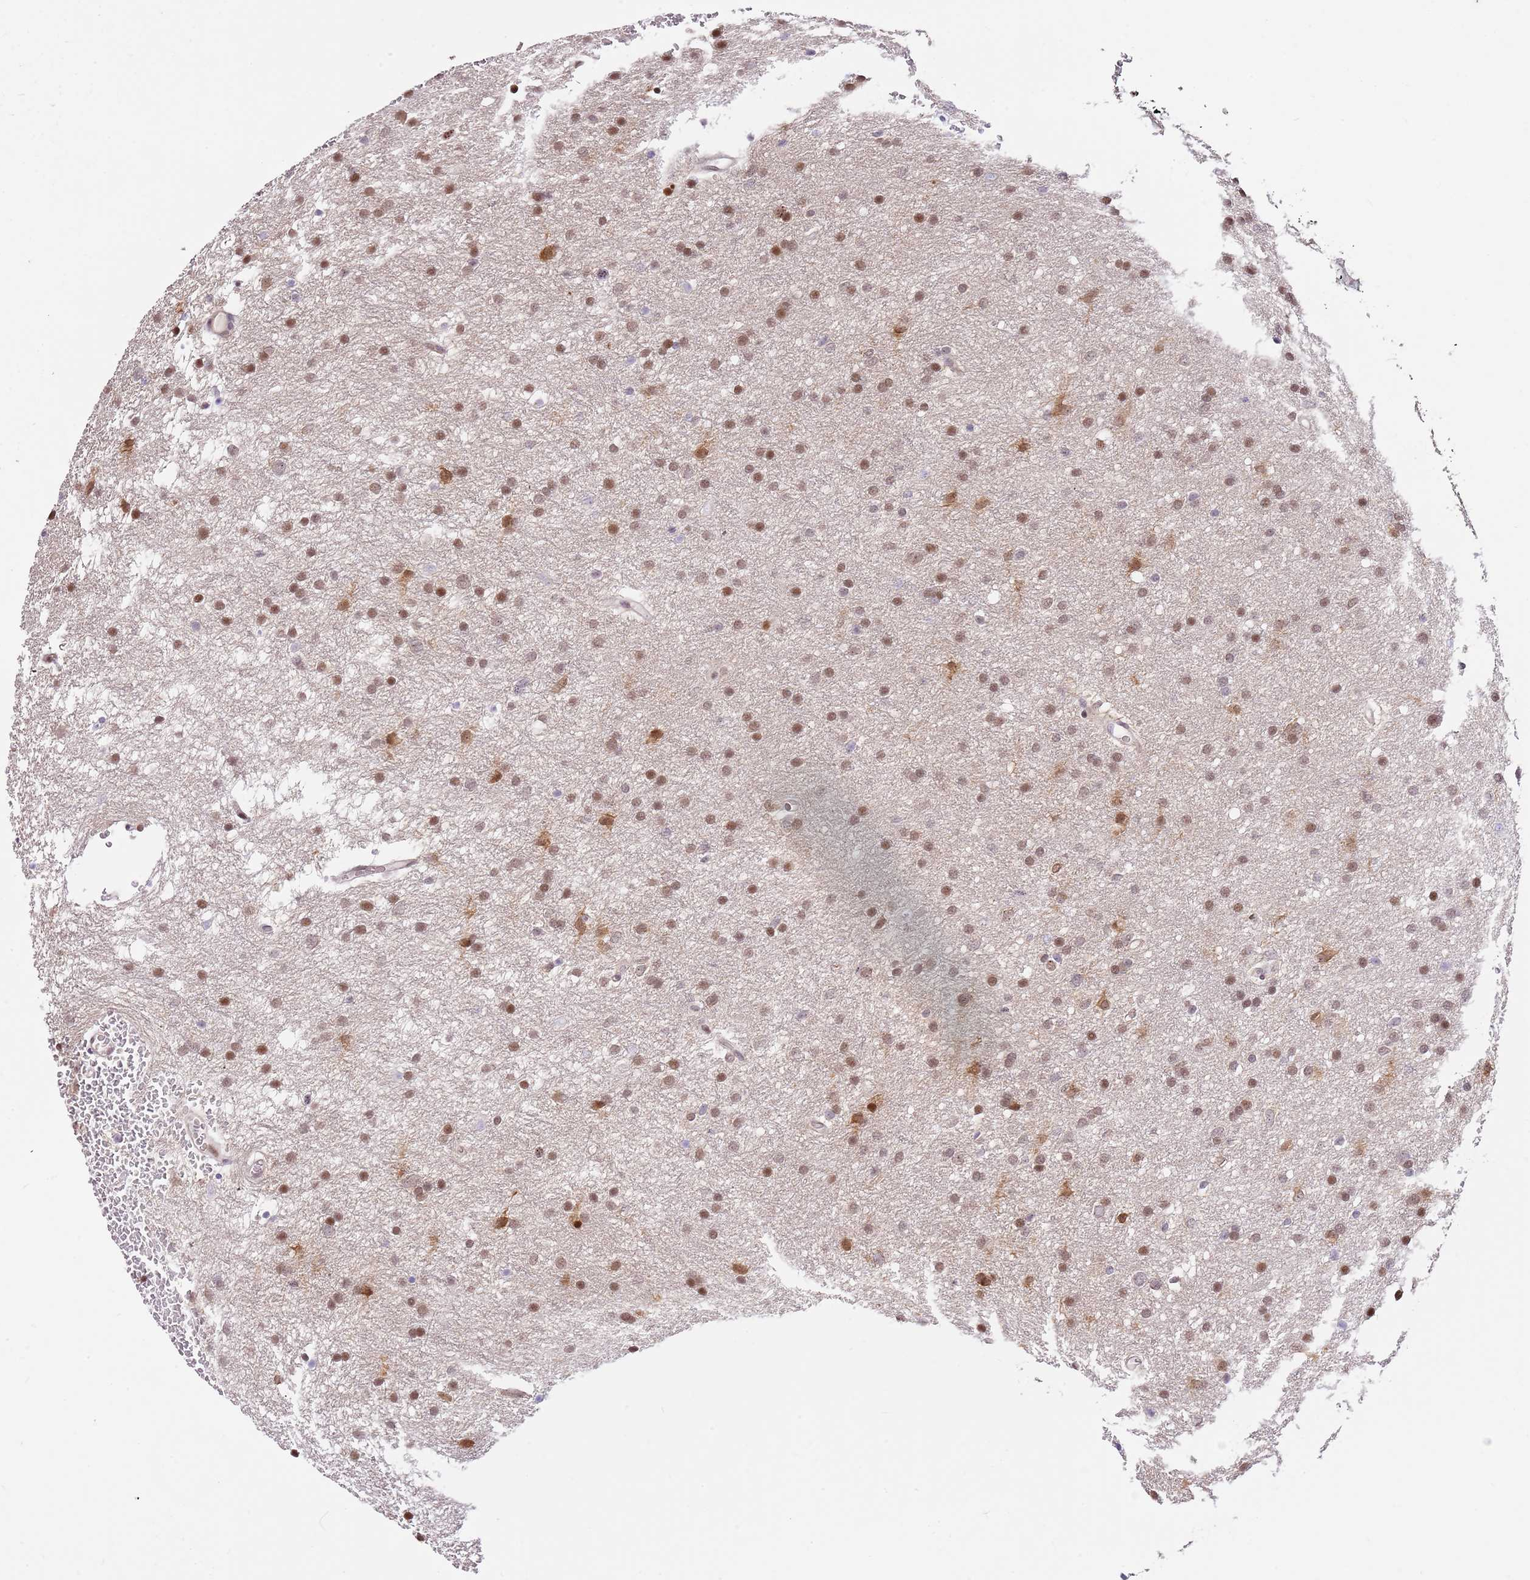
{"staining": {"intensity": "moderate", "quantity": ">75%", "location": "nuclear"}, "tissue": "glioma", "cell_type": "Tumor cells", "image_type": "cancer", "snomed": [{"axis": "morphology", "description": "Glioma, malignant, High grade"}, {"axis": "topography", "description": "Cerebral cortex"}], "caption": "Tumor cells display moderate nuclear expression in approximately >75% of cells in malignant glioma (high-grade). (Brightfield microscopy of DAB IHC at high magnification).", "gene": "RFK", "patient": {"sex": "female", "age": 36}}